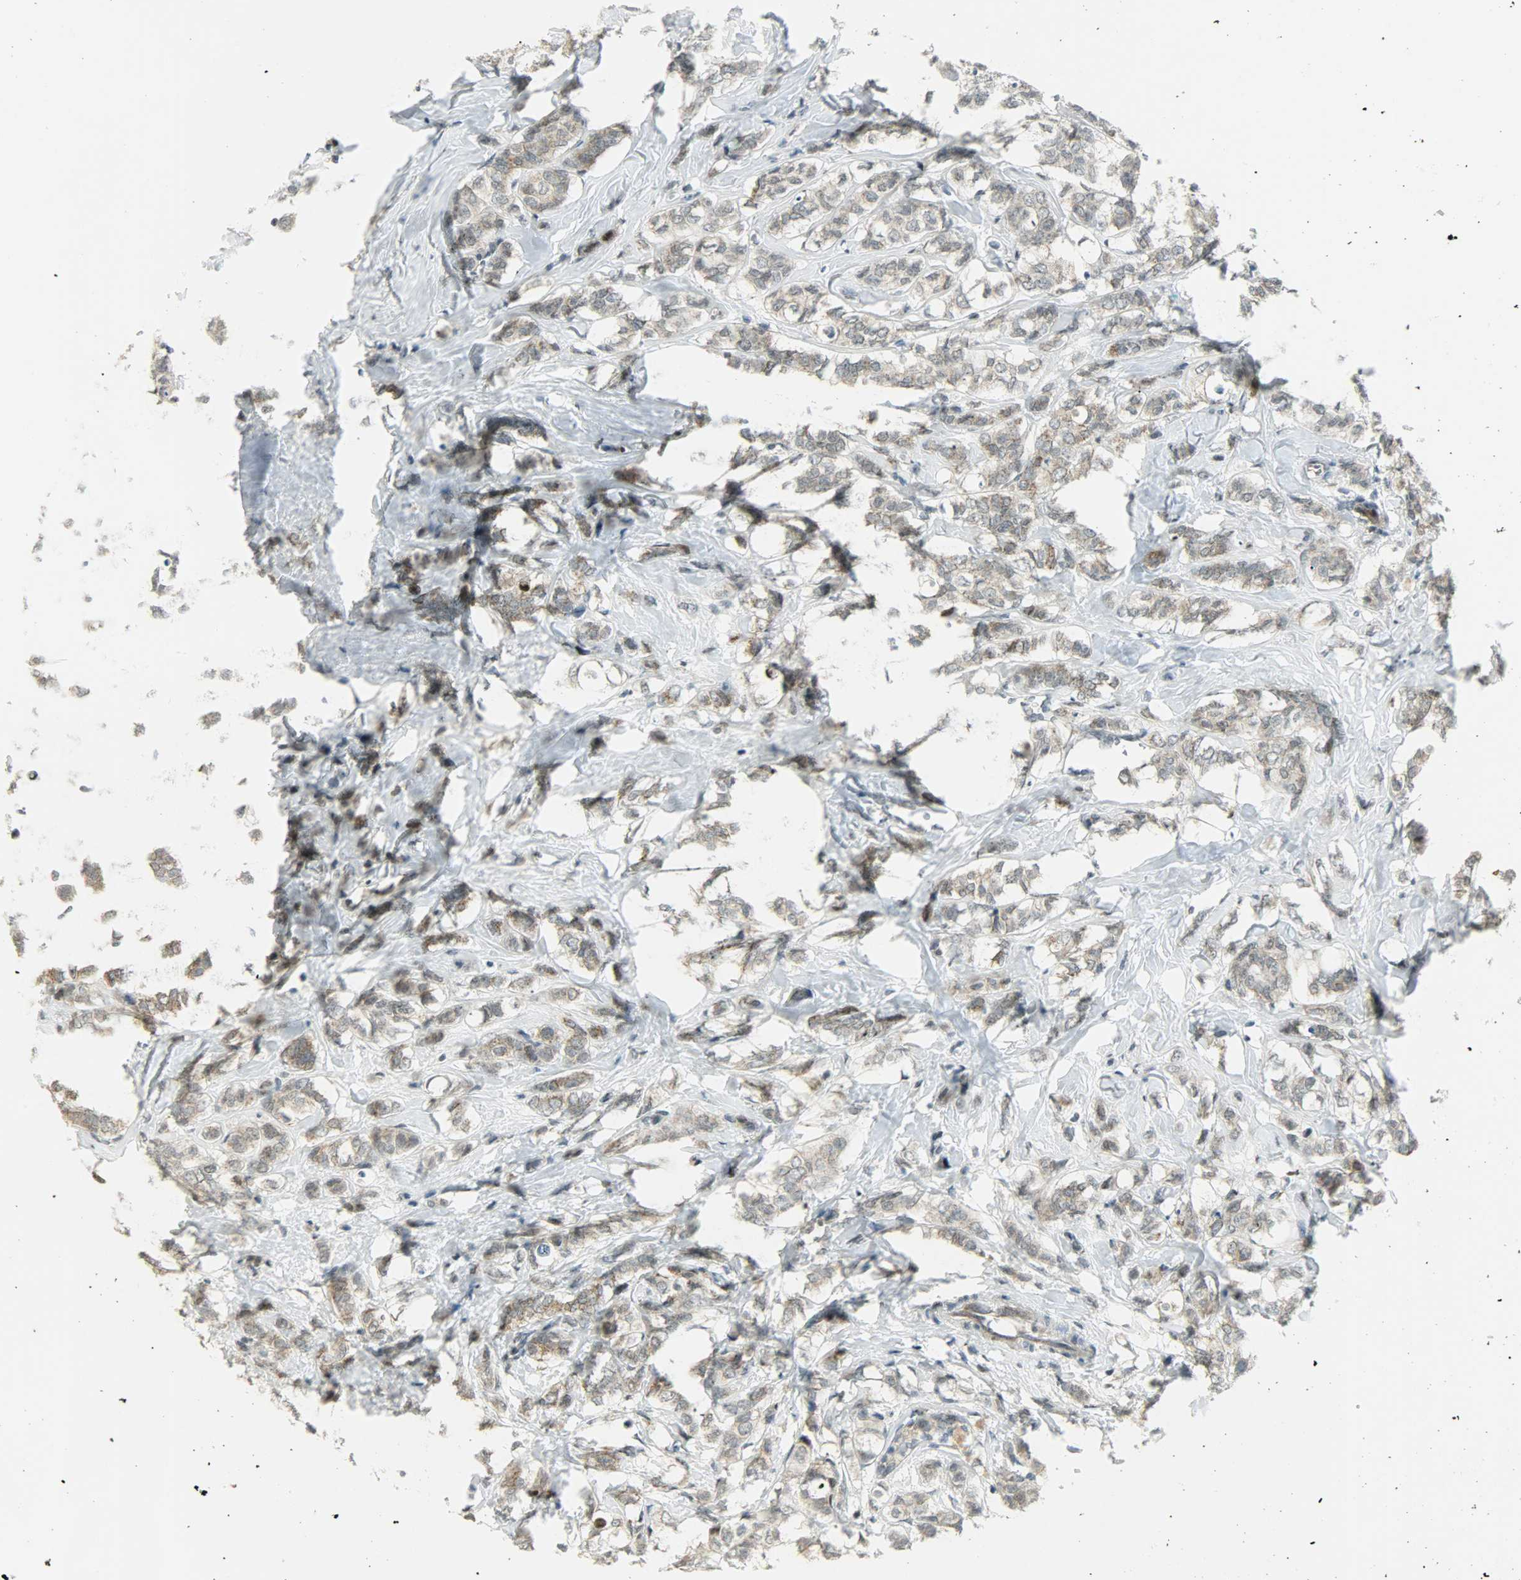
{"staining": {"intensity": "weak", "quantity": ">75%", "location": "cytoplasmic/membranous"}, "tissue": "breast cancer", "cell_type": "Tumor cells", "image_type": "cancer", "snomed": [{"axis": "morphology", "description": "Lobular carcinoma"}, {"axis": "topography", "description": "Breast"}], "caption": "Breast cancer (lobular carcinoma) tissue exhibits weak cytoplasmic/membranous positivity in approximately >75% of tumor cells", "gene": "IL15", "patient": {"sex": "female", "age": 60}}